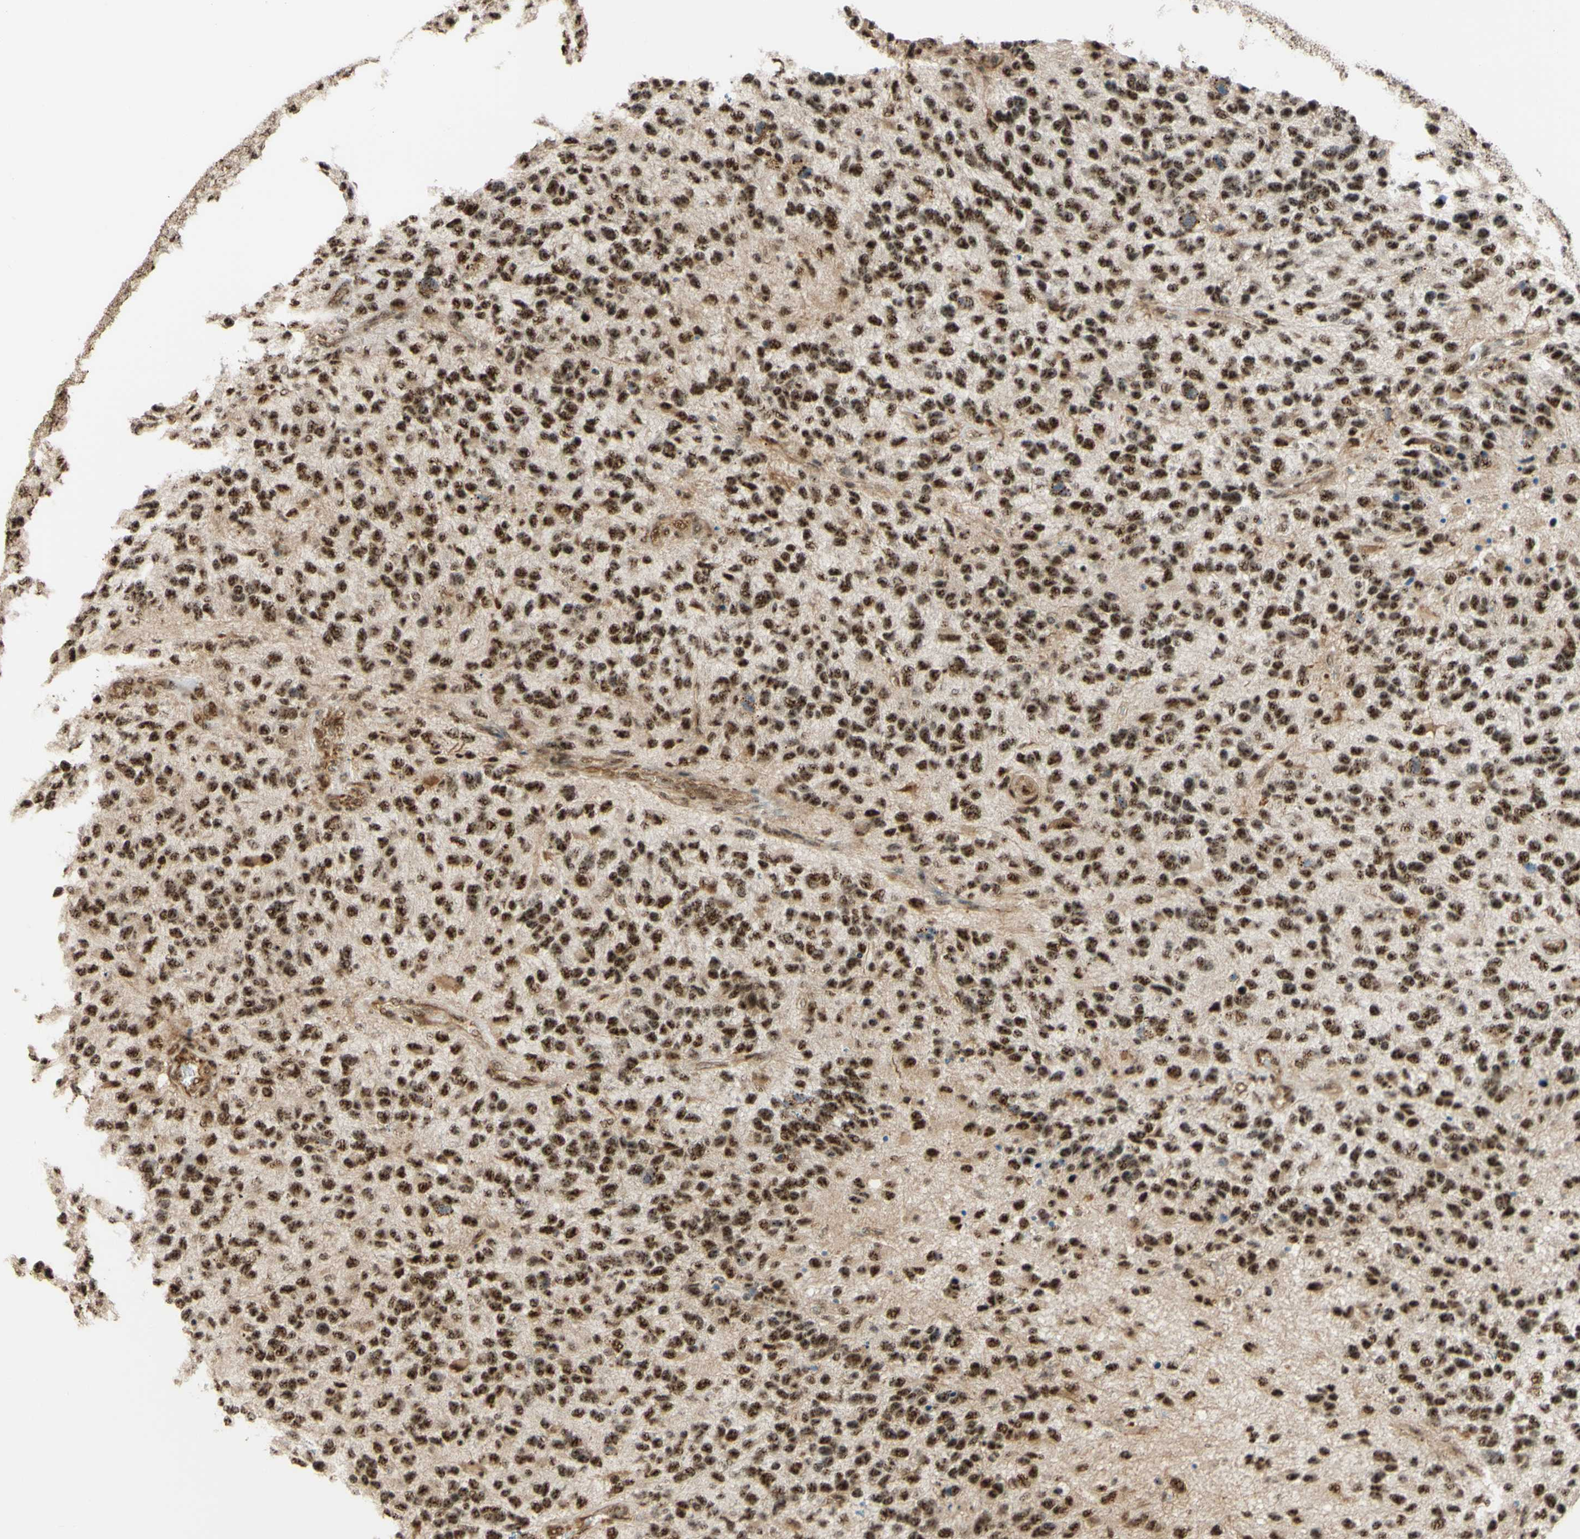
{"staining": {"intensity": "strong", "quantity": ">75%", "location": "nuclear"}, "tissue": "glioma", "cell_type": "Tumor cells", "image_type": "cancer", "snomed": [{"axis": "morphology", "description": "Glioma, malignant, High grade"}, {"axis": "topography", "description": "Brain"}], "caption": "A brown stain highlights strong nuclear staining of a protein in malignant high-grade glioma tumor cells. The staining was performed using DAB to visualize the protein expression in brown, while the nuclei were stained in blue with hematoxylin (Magnification: 20x).", "gene": "SAP18", "patient": {"sex": "female", "age": 58}}